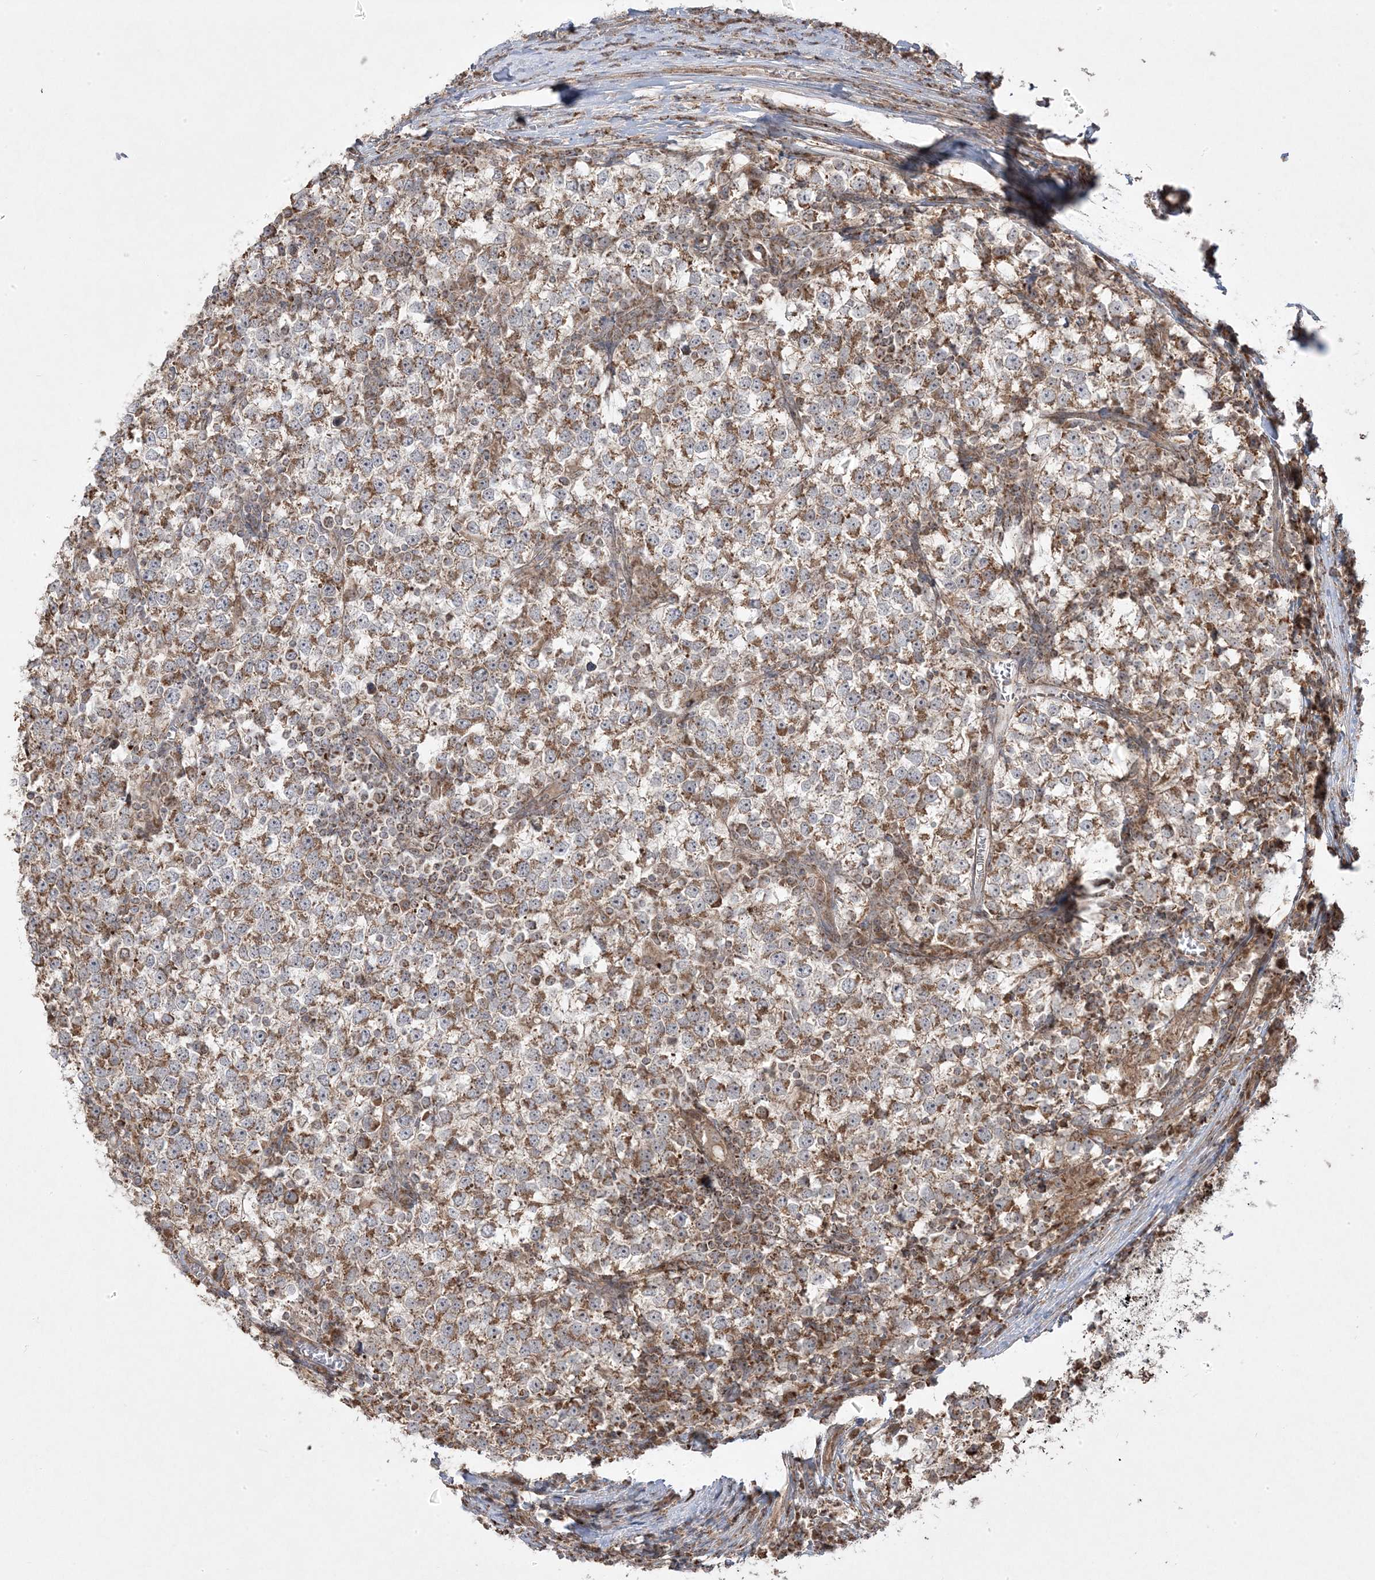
{"staining": {"intensity": "moderate", "quantity": ">75%", "location": "cytoplasmic/membranous"}, "tissue": "testis cancer", "cell_type": "Tumor cells", "image_type": "cancer", "snomed": [{"axis": "morphology", "description": "Seminoma, NOS"}, {"axis": "topography", "description": "Testis"}], "caption": "About >75% of tumor cells in human testis cancer (seminoma) exhibit moderate cytoplasmic/membranous protein expression as visualized by brown immunohistochemical staining.", "gene": "CLUAP1", "patient": {"sex": "male", "age": 65}}